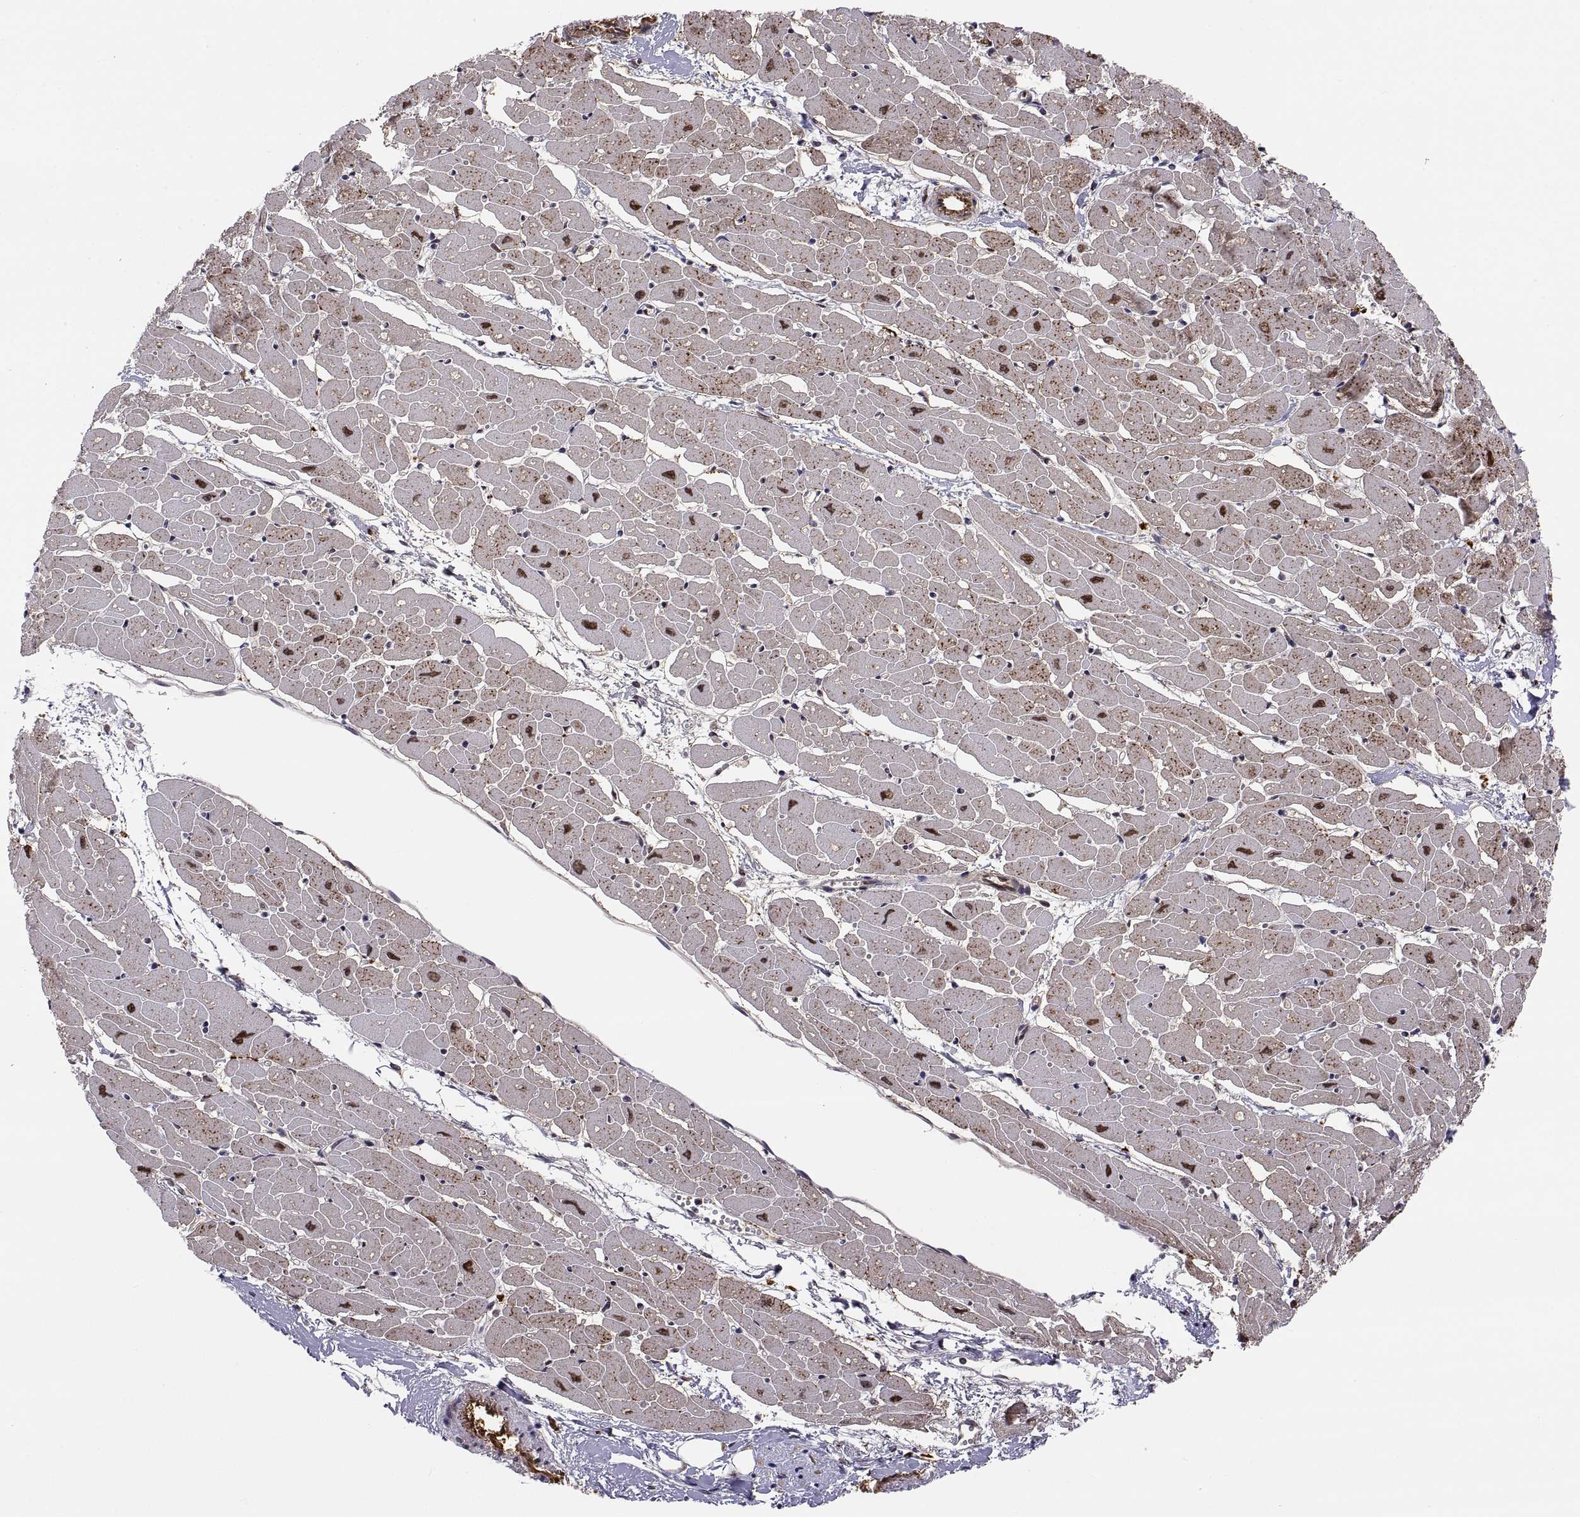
{"staining": {"intensity": "moderate", "quantity": "25%-75%", "location": "nuclear"}, "tissue": "heart muscle", "cell_type": "Cardiomyocytes", "image_type": "normal", "snomed": [{"axis": "morphology", "description": "Normal tissue, NOS"}, {"axis": "topography", "description": "Heart"}], "caption": "DAB (3,3'-diaminobenzidine) immunohistochemical staining of normal heart muscle reveals moderate nuclear protein staining in approximately 25%-75% of cardiomyocytes.", "gene": "PSMC2", "patient": {"sex": "male", "age": 57}}